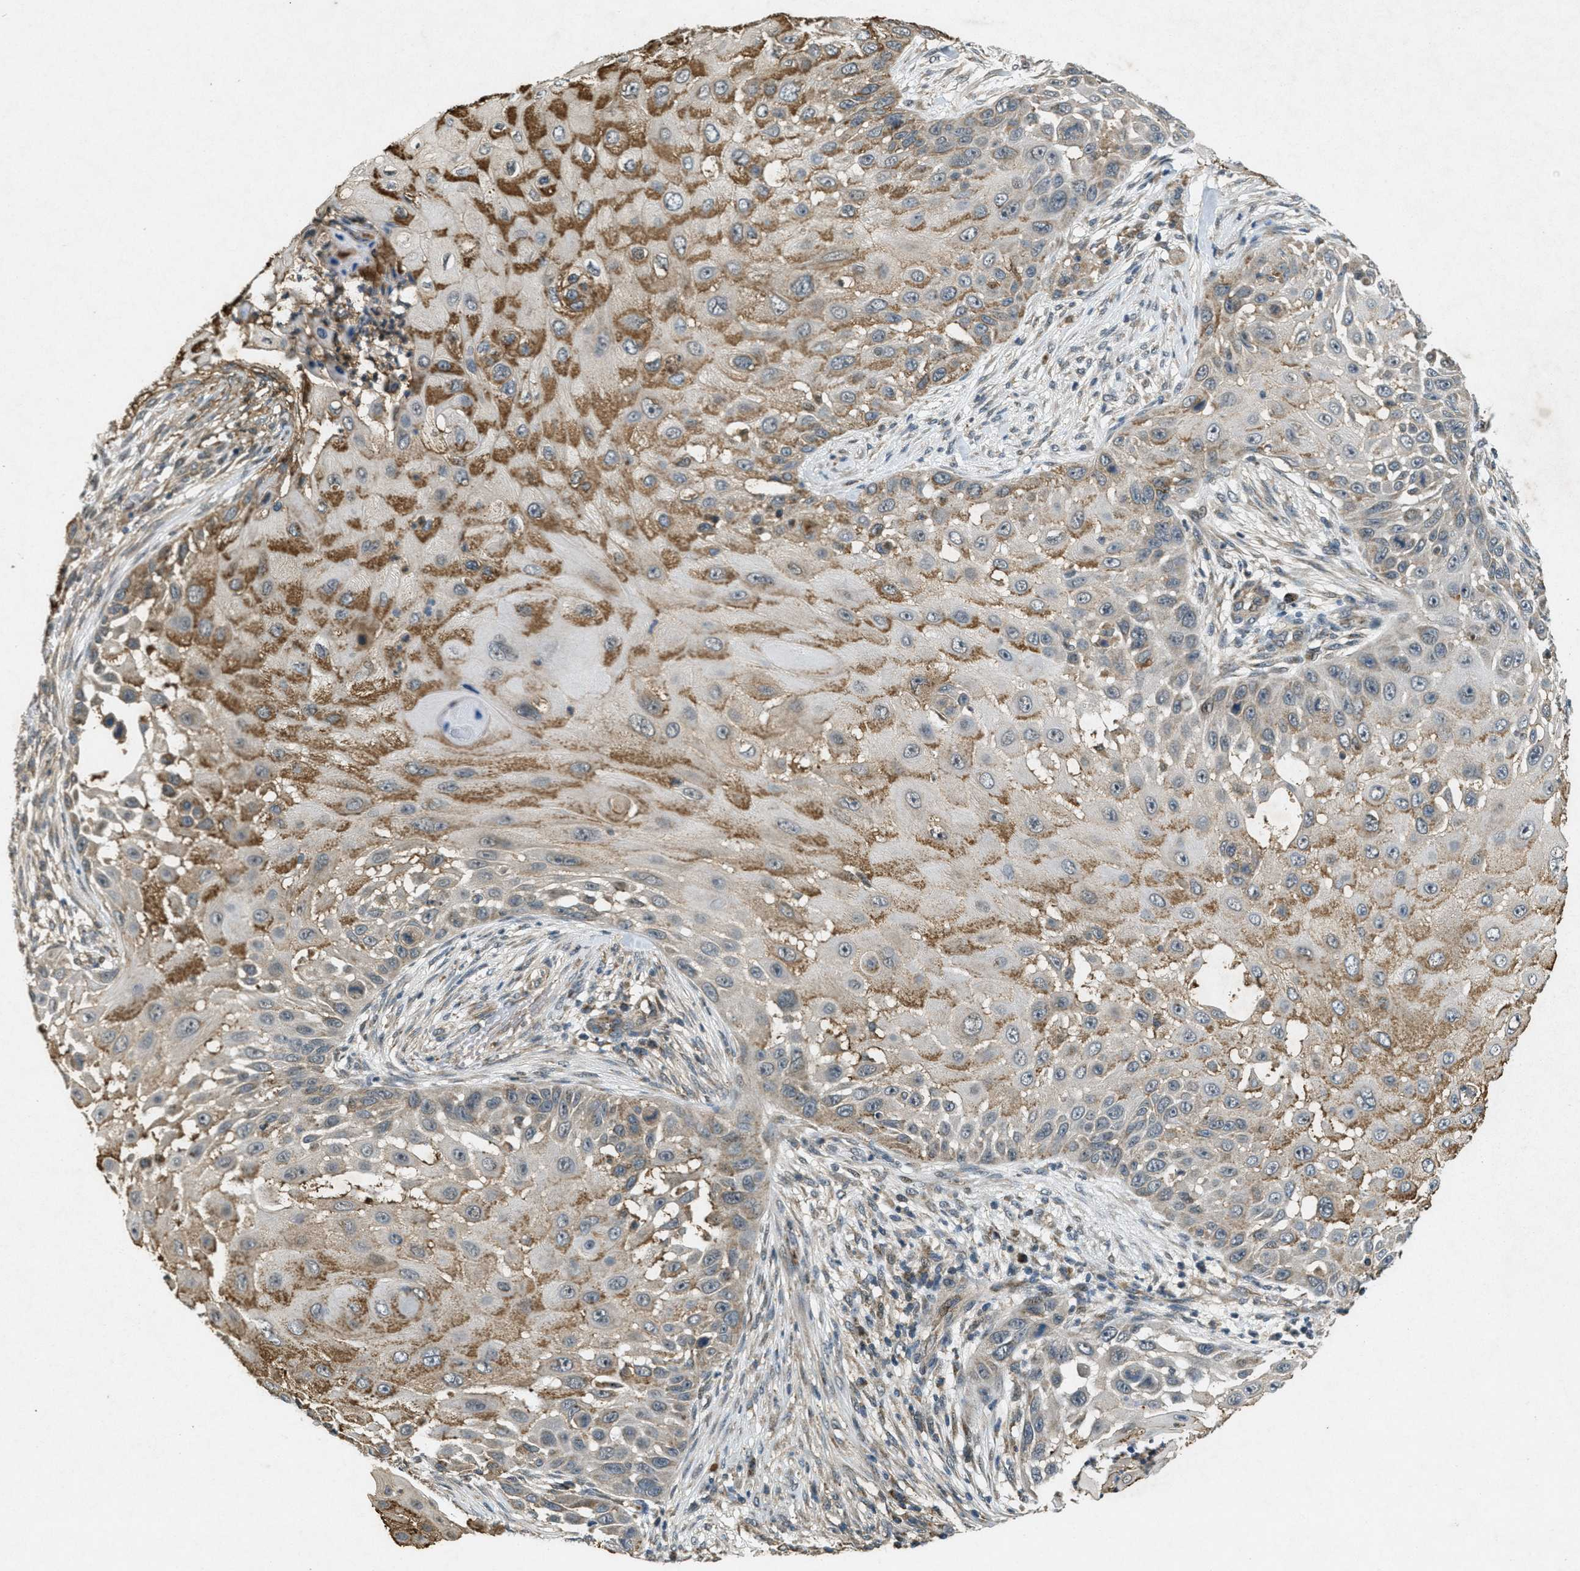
{"staining": {"intensity": "moderate", "quantity": "25%-75%", "location": "cytoplasmic/membranous"}, "tissue": "skin cancer", "cell_type": "Tumor cells", "image_type": "cancer", "snomed": [{"axis": "morphology", "description": "Squamous cell carcinoma, NOS"}, {"axis": "topography", "description": "Skin"}], "caption": "Protein positivity by immunohistochemistry displays moderate cytoplasmic/membranous staining in about 25%-75% of tumor cells in skin squamous cell carcinoma.", "gene": "PPP1R15A", "patient": {"sex": "female", "age": 44}}